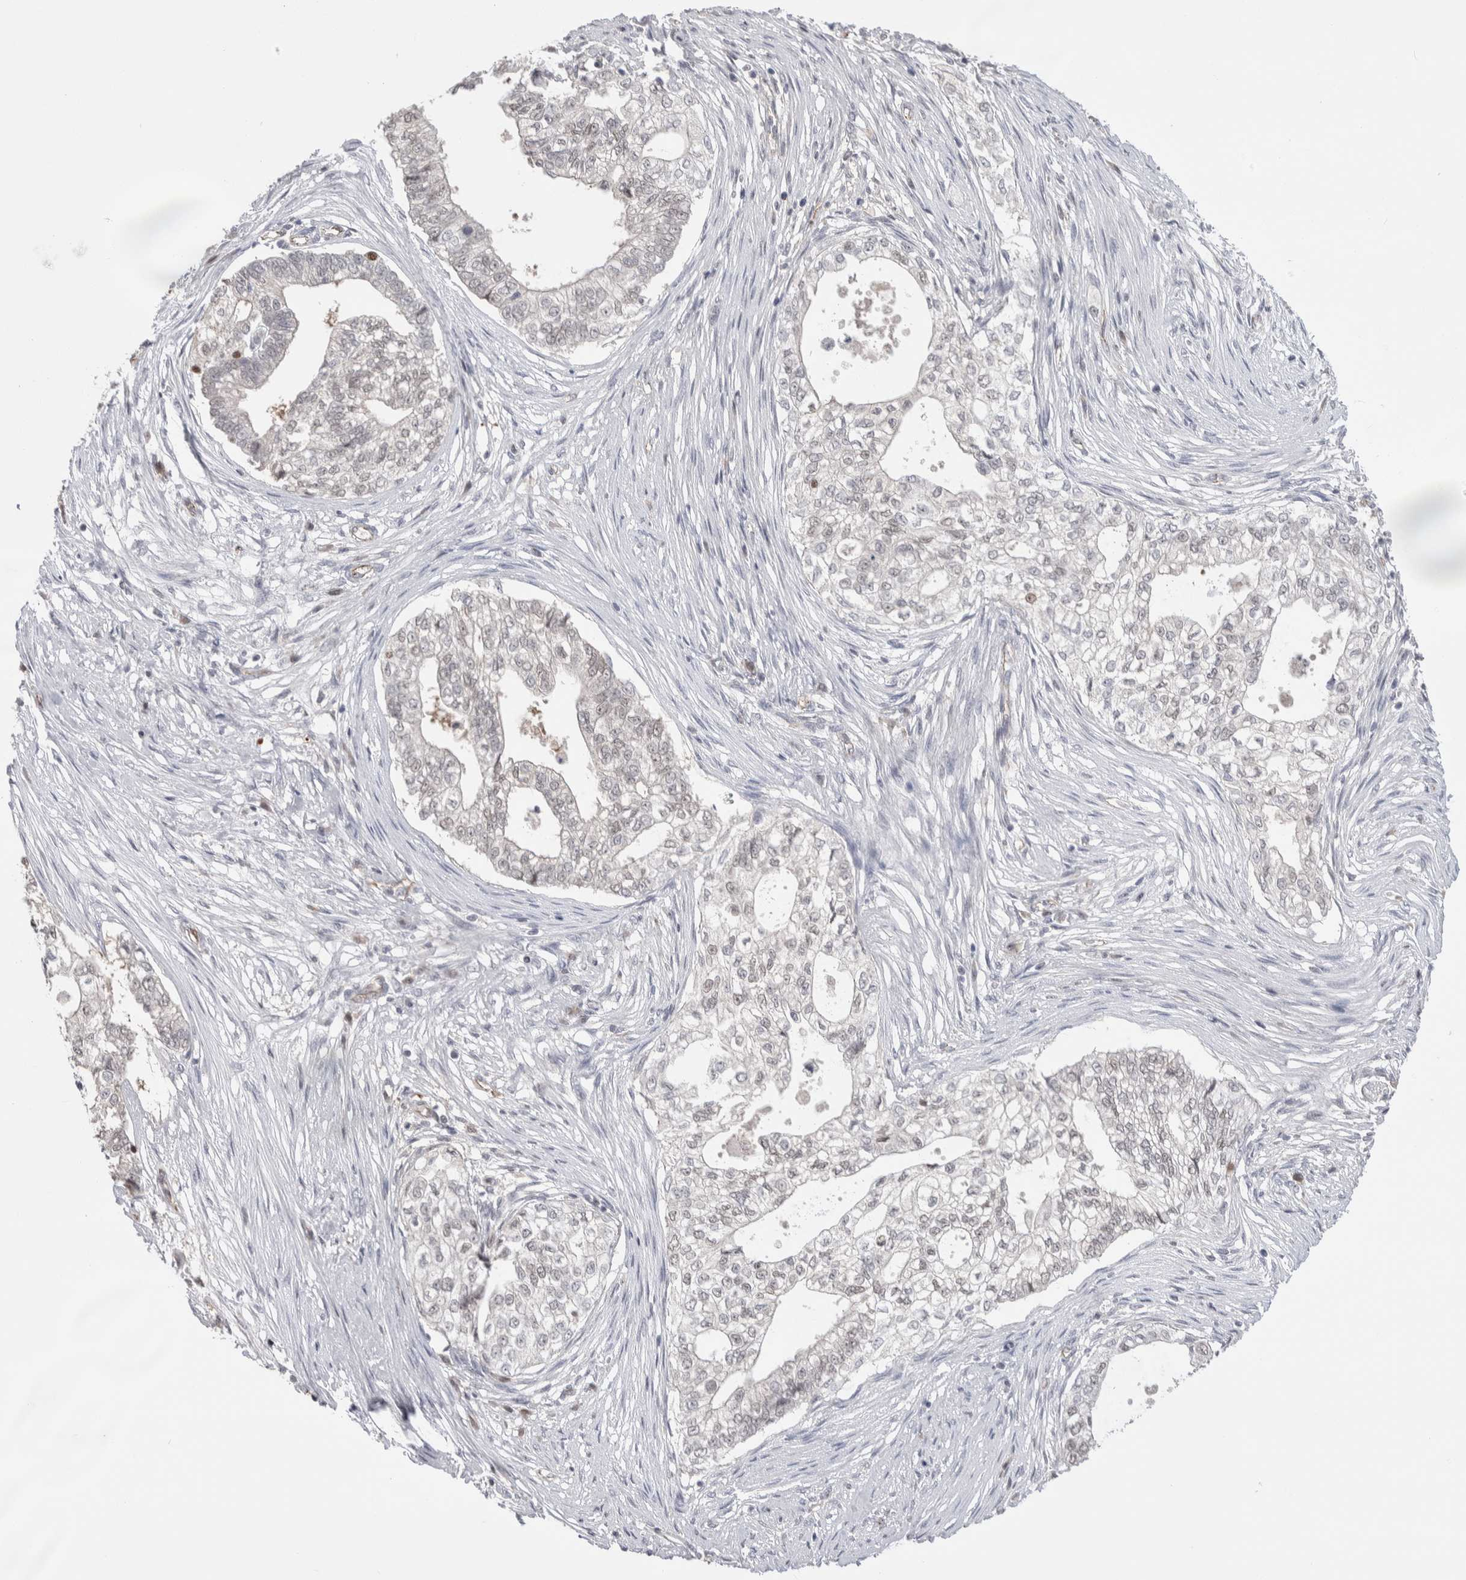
{"staining": {"intensity": "weak", "quantity": "<25%", "location": "nuclear"}, "tissue": "pancreatic cancer", "cell_type": "Tumor cells", "image_type": "cancer", "snomed": [{"axis": "morphology", "description": "Adenocarcinoma, NOS"}, {"axis": "topography", "description": "Pancreas"}], "caption": "This is an immunohistochemistry (IHC) photomicrograph of human pancreatic adenocarcinoma. There is no staining in tumor cells.", "gene": "ZBTB49", "patient": {"sex": "male", "age": 72}}